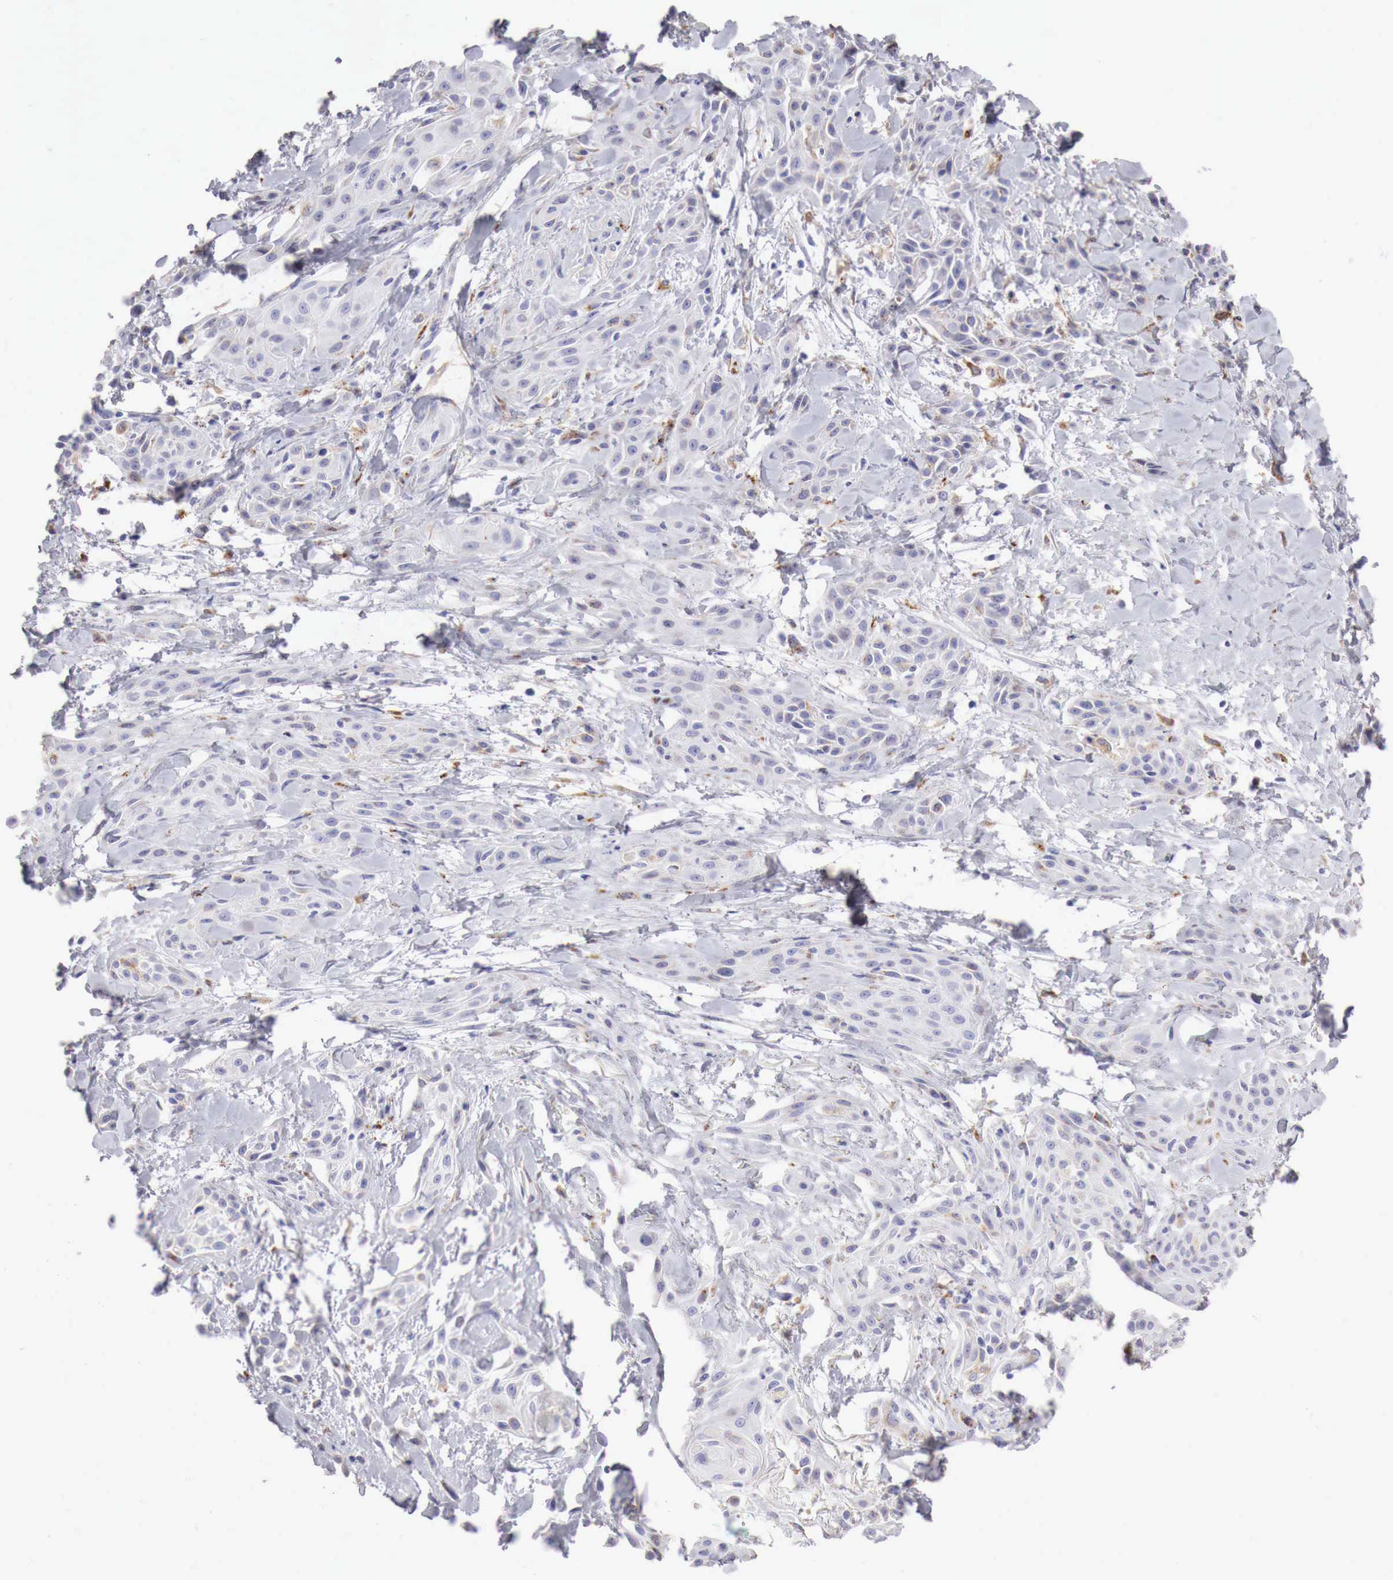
{"staining": {"intensity": "weak", "quantity": "<25%", "location": "cytoplasmic/membranous"}, "tissue": "skin cancer", "cell_type": "Tumor cells", "image_type": "cancer", "snomed": [{"axis": "morphology", "description": "Squamous cell carcinoma, NOS"}, {"axis": "topography", "description": "Skin"}, {"axis": "topography", "description": "Anal"}], "caption": "High magnification brightfield microscopy of squamous cell carcinoma (skin) stained with DAB (brown) and counterstained with hematoxylin (blue): tumor cells show no significant positivity.", "gene": "GLA", "patient": {"sex": "male", "age": 64}}